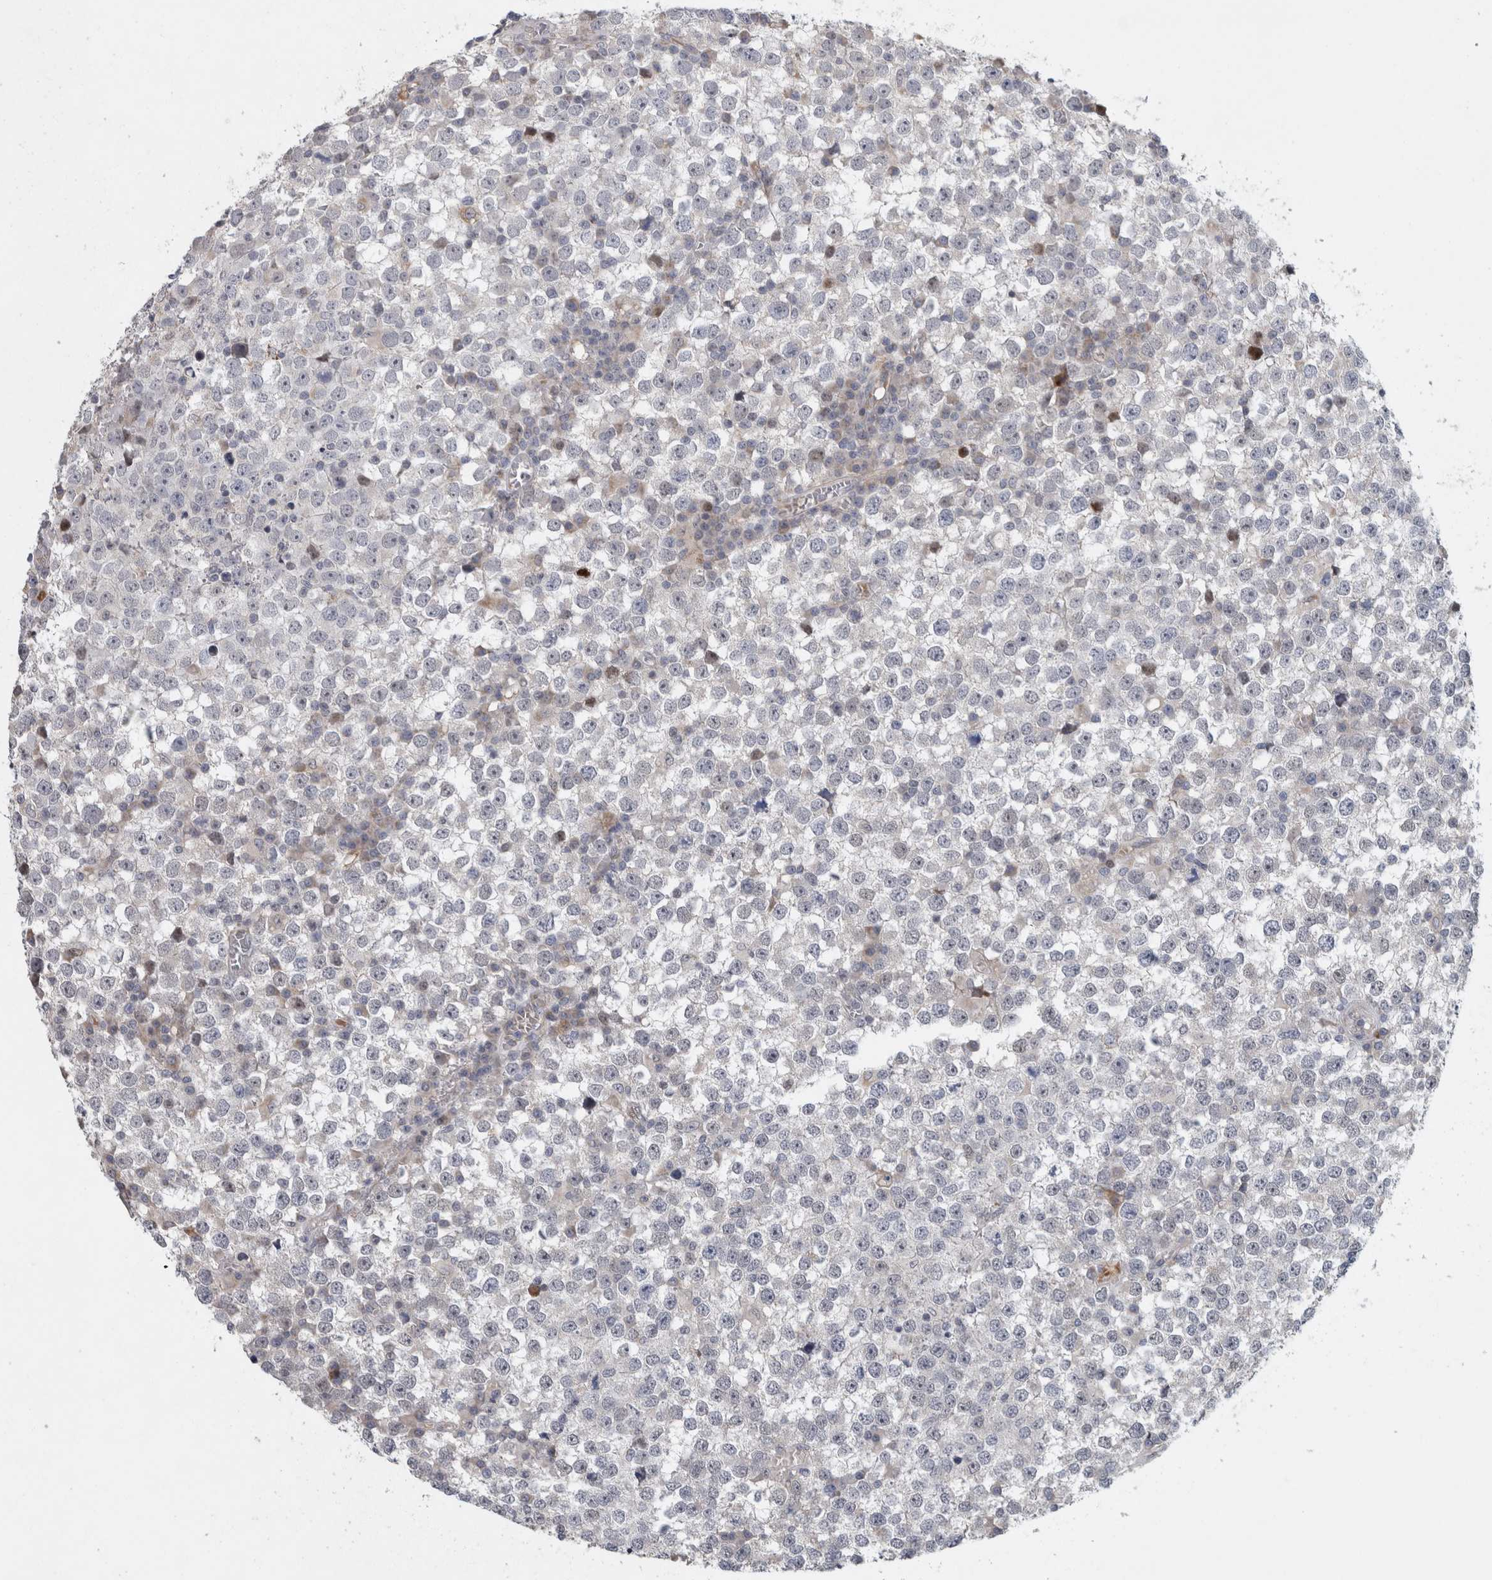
{"staining": {"intensity": "negative", "quantity": "none", "location": "none"}, "tissue": "testis cancer", "cell_type": "Tumor cells", "image_type": "cancer", "snomed": [{"axis": "morphology", "description": "Seminoma, NOS"}, {"axis": "topography", "description": "Testis"}], "caption": "Testis cancer was stained to show a protein in brown. There is no significant expression in tumor cells.", "gene": "RBM48", "patient": {"sex": "male", "age": 65}}